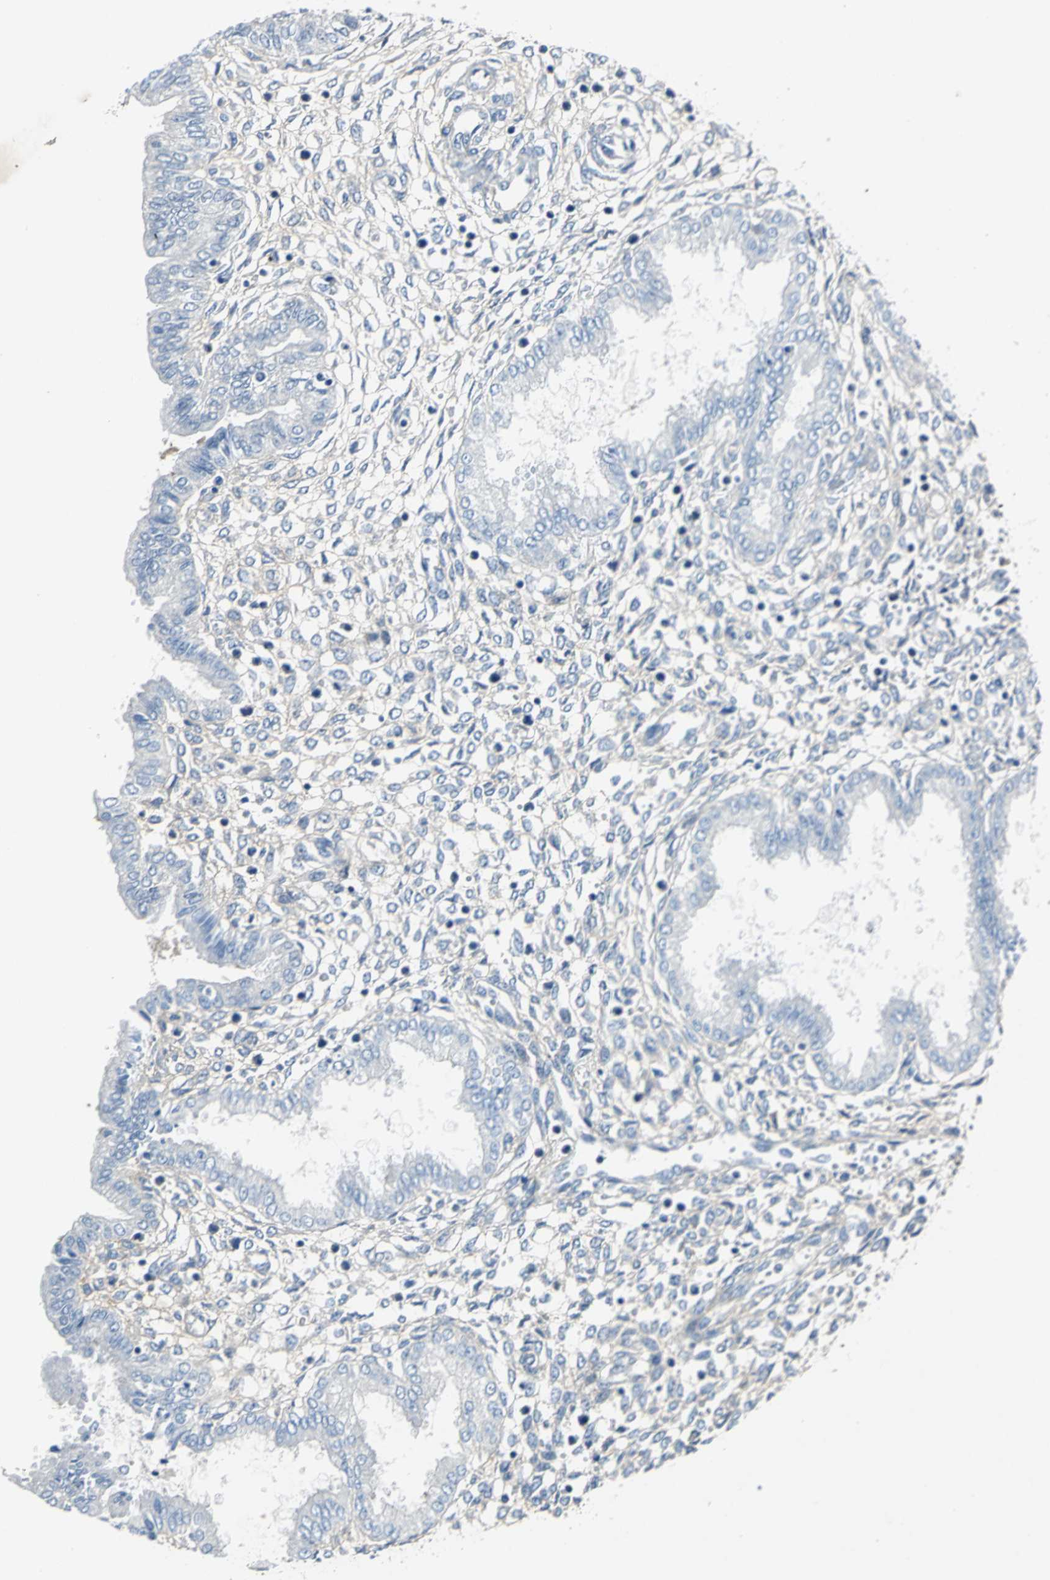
{"staining": {"intensity": "moderate", "quantity": ">75%", "location": "cytoplasmic/membranous"}, "tissue": "endometrium", "cell_type": "Cells in endometrial stroma", "image_type": "normal", "snomed": [{"axis": "morphology", "description": "Normal tissue, NOS"}, {"axis": "topography", "description": "Endometrium"}], "caption": "The image reveals a brown stain indicating the presence of a protein in the cytoplasmic/membranous of cells in endometrial stroma in endometrium. The protein is shown in brown color, while the nuclei are stained blue.", "gene": "EFNB3", "patient": {"sex": "female", "age": 33}}